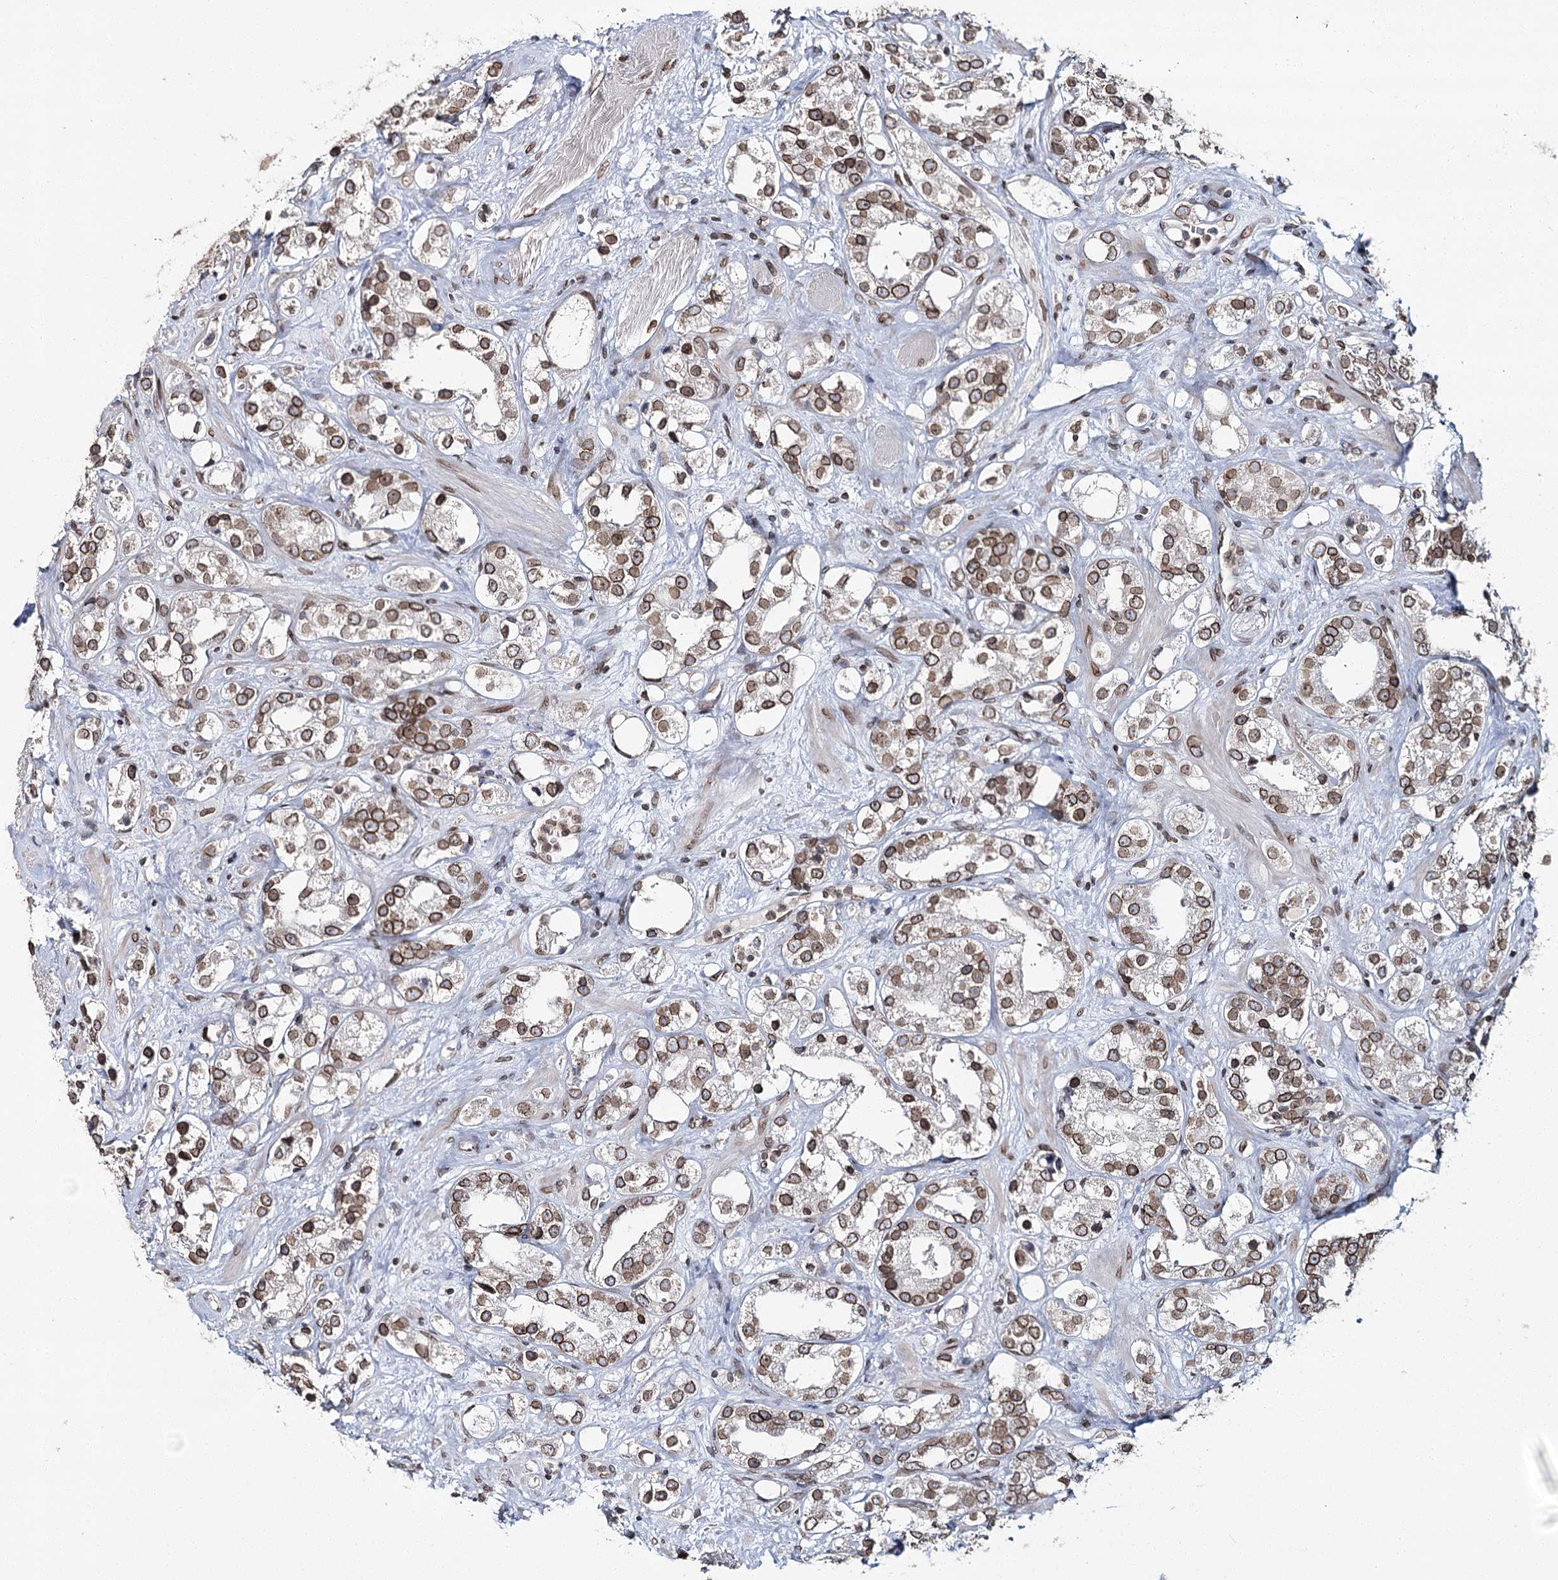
{"staining": {"intensity": "moderate", "quantity": ">75%", "location": "cytoplasmic/membranous,nuclear"}, "tissue": "prostate cancer", "cell_type": "Tumor cells", "image_type": "cancer", "snomed": [{"axis": "morphology", "description": "Adenocarcinoma, NOS"}, {"axis": "topography", "description": "Prostate"}], "caption": "A brown stain shows moderate cytoplasmic/membranous and nuclear expression of a protein in prostate cancer (adenocarcinoma) tumor cells. The staining was performed using DAB (3,3'-diaminobenzidine) to visualize the protein expression in brown, while the nuclei were stained in blue with hematoxylin (Magnification: 20x).", "gene": "KIAA0930", "patient": {"sex": "male", "age": 79}}